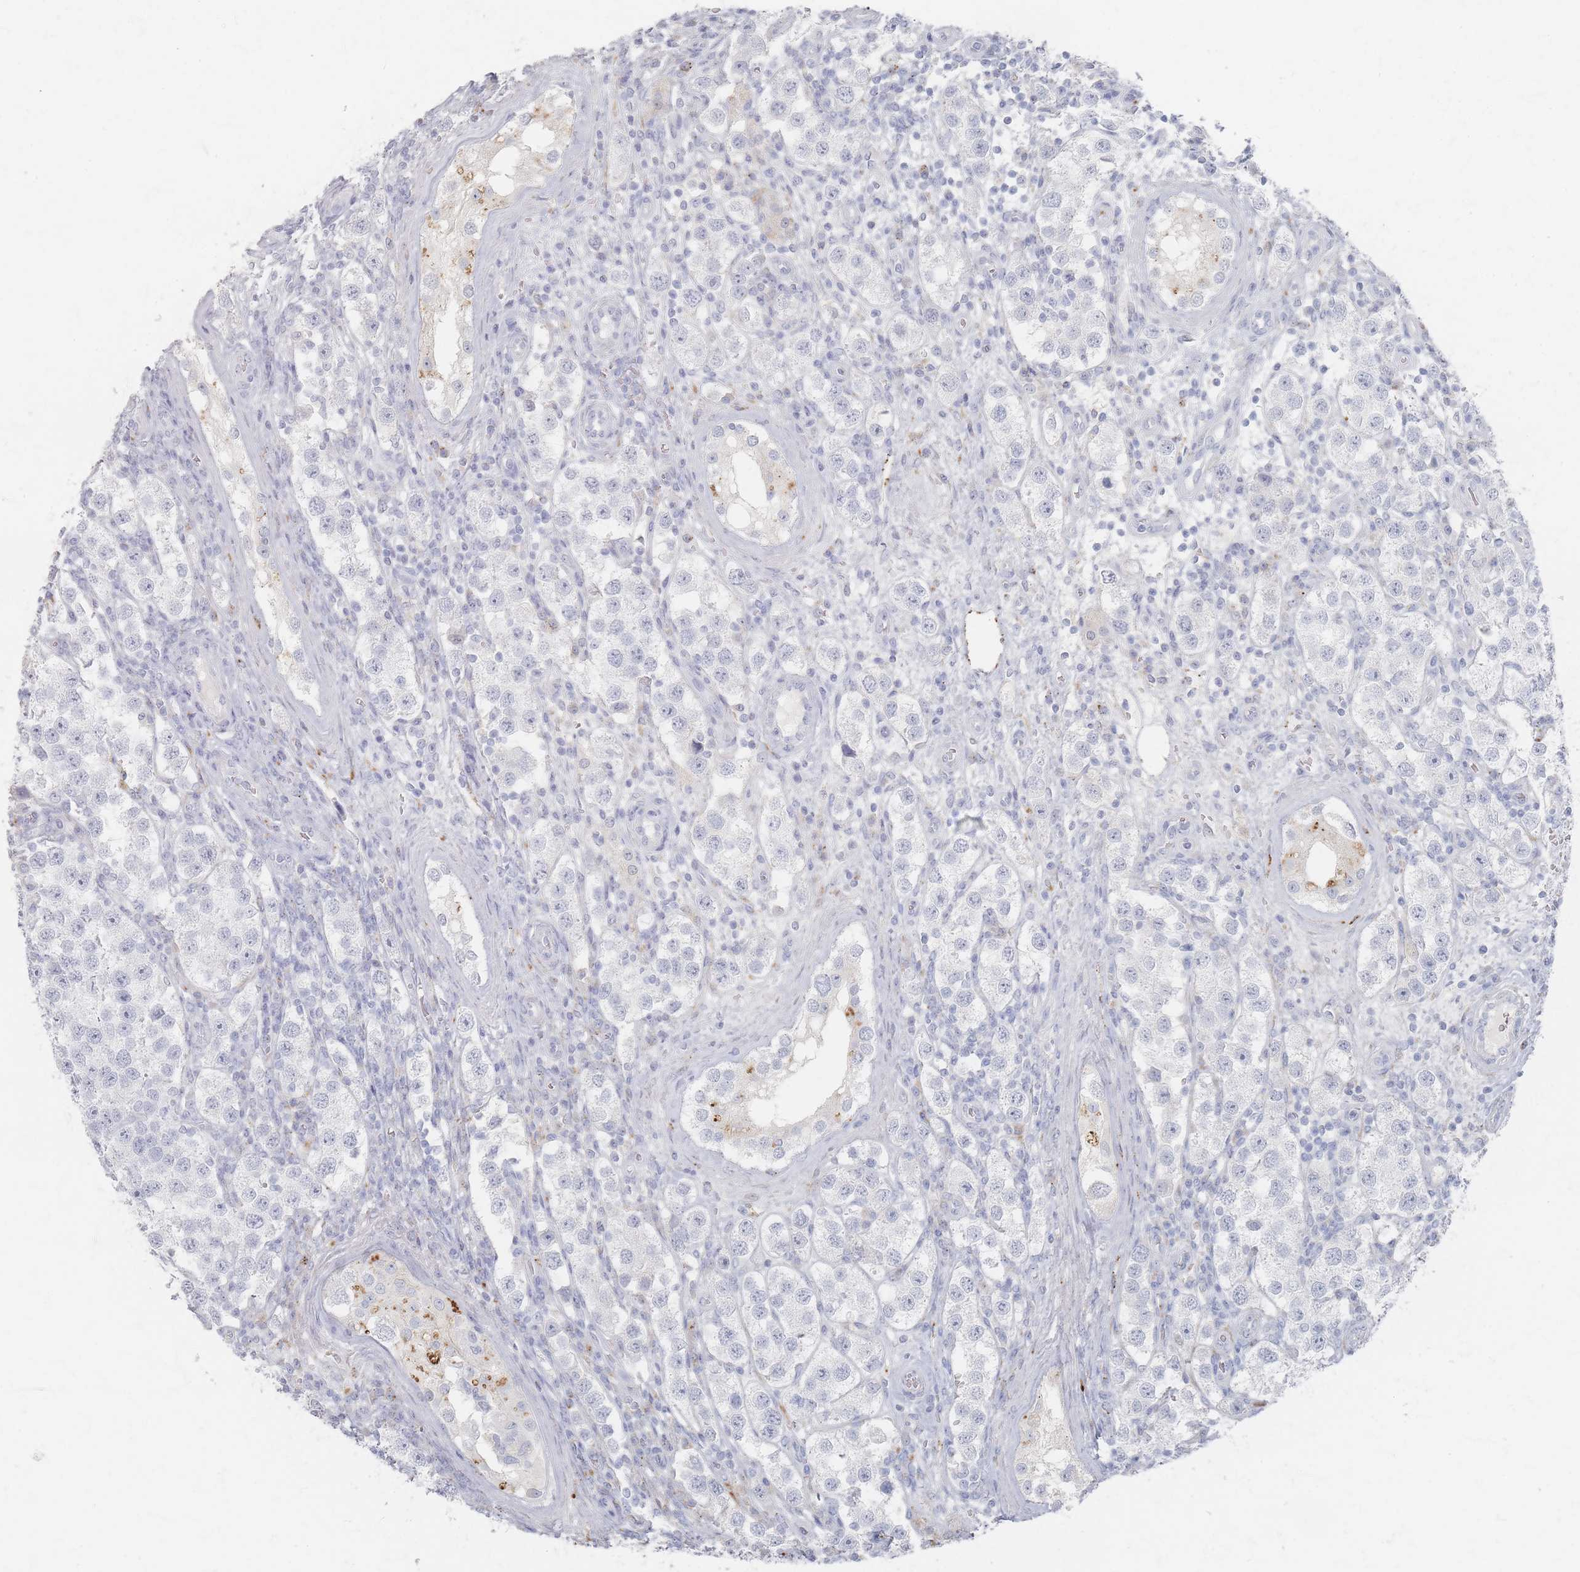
{"staining": {"intensity": "negative", "quantity": "none", "location": "none"}, "tissue": "testis cancer", "cell_type": "Tumor cells", "image_type": "cancer", "snomed": [{"axis": "morphology", "description": "Seminoma, NOS"}, {"axis": "topography", "description": "Testis"}], "caption": "The immunohistochemistry image has no significant positivity in tumor cells of testis seminoma tissue.", "gene": "SLC2A11", "patient": {"sex": "male", "age": 37}}